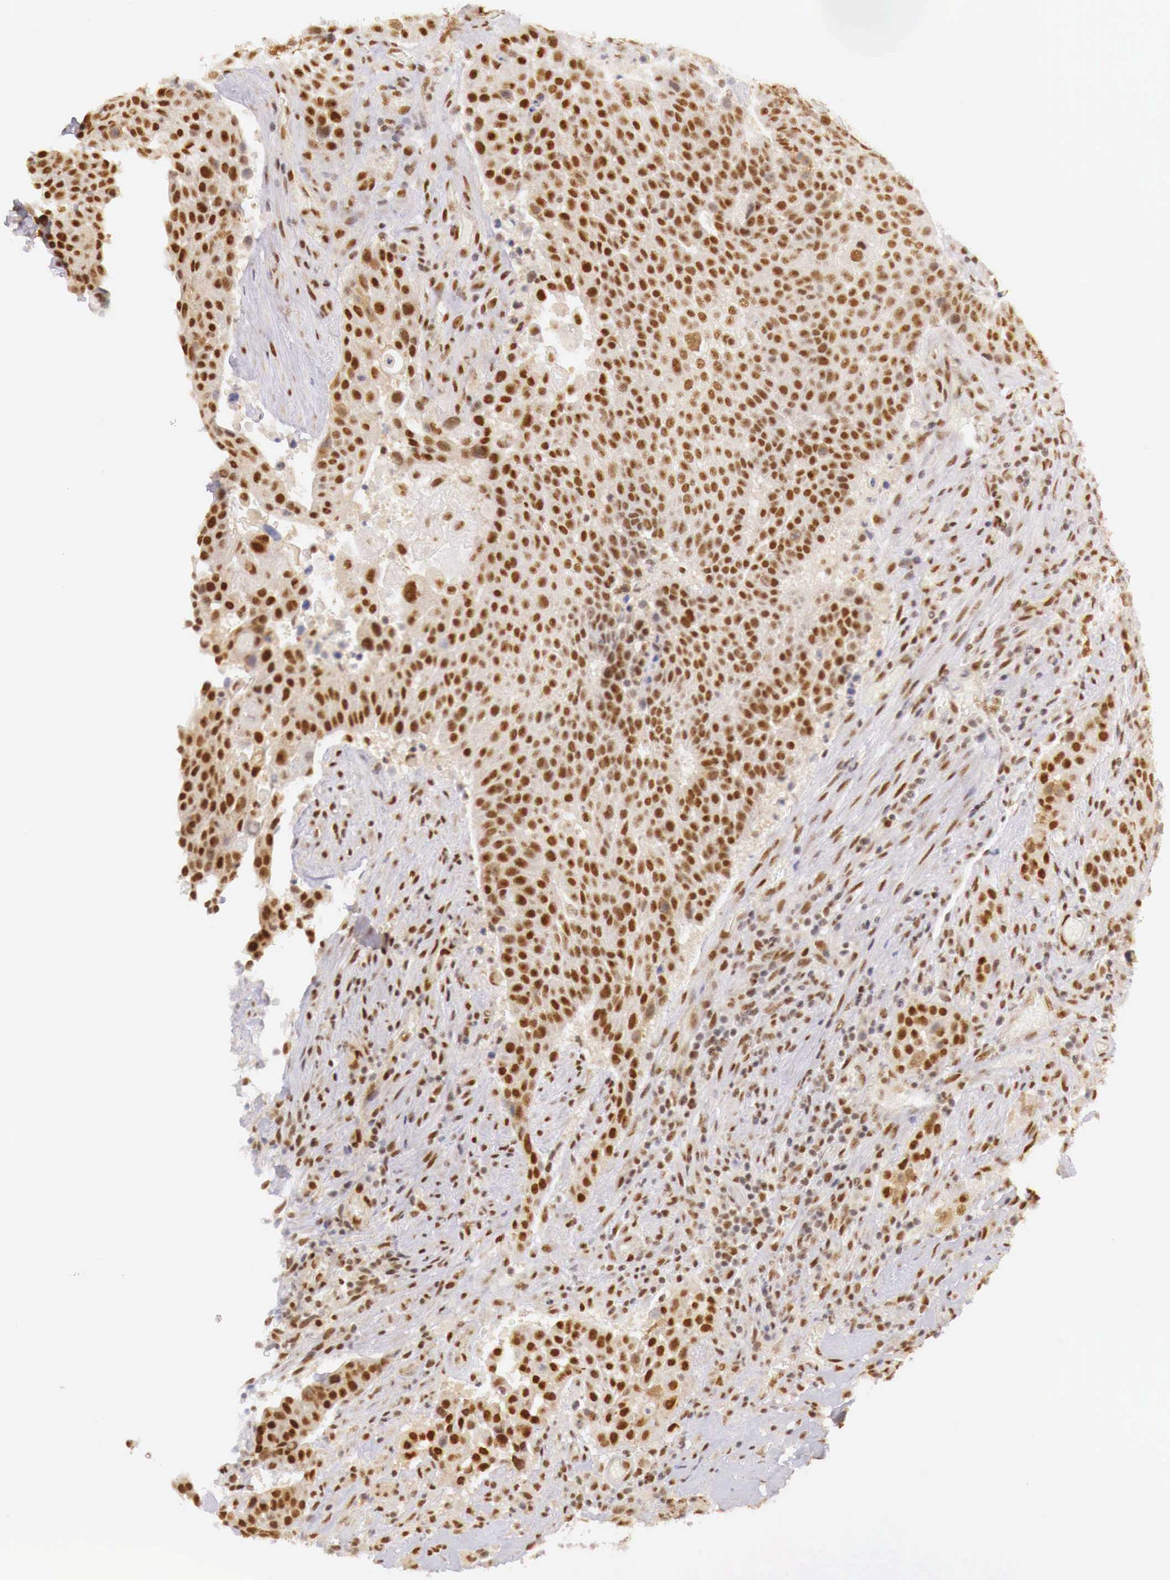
{"staining": {"intensity": "moderate", "quantity": ">75%", "location": "cytoplasmic/membranous,nuclear"}, "tissue": "urothelial cancer", "cell_type": "Tumor cells", "image_type": "cancer", "snomed": [{"axis": "morphology", "description": "Urothelial carcinoma, High grade"}, {"axis": "topography", "description": "Urinary bladder"}], "caption": "This is a photomicrograph of IHC staining of urothelial cancer, which shows moderate staining in the cytoplasmic/membranous and nuclear of tumor cells.", "gene": "GPKOW", "patient": {"sex": "male", "age": 74}}